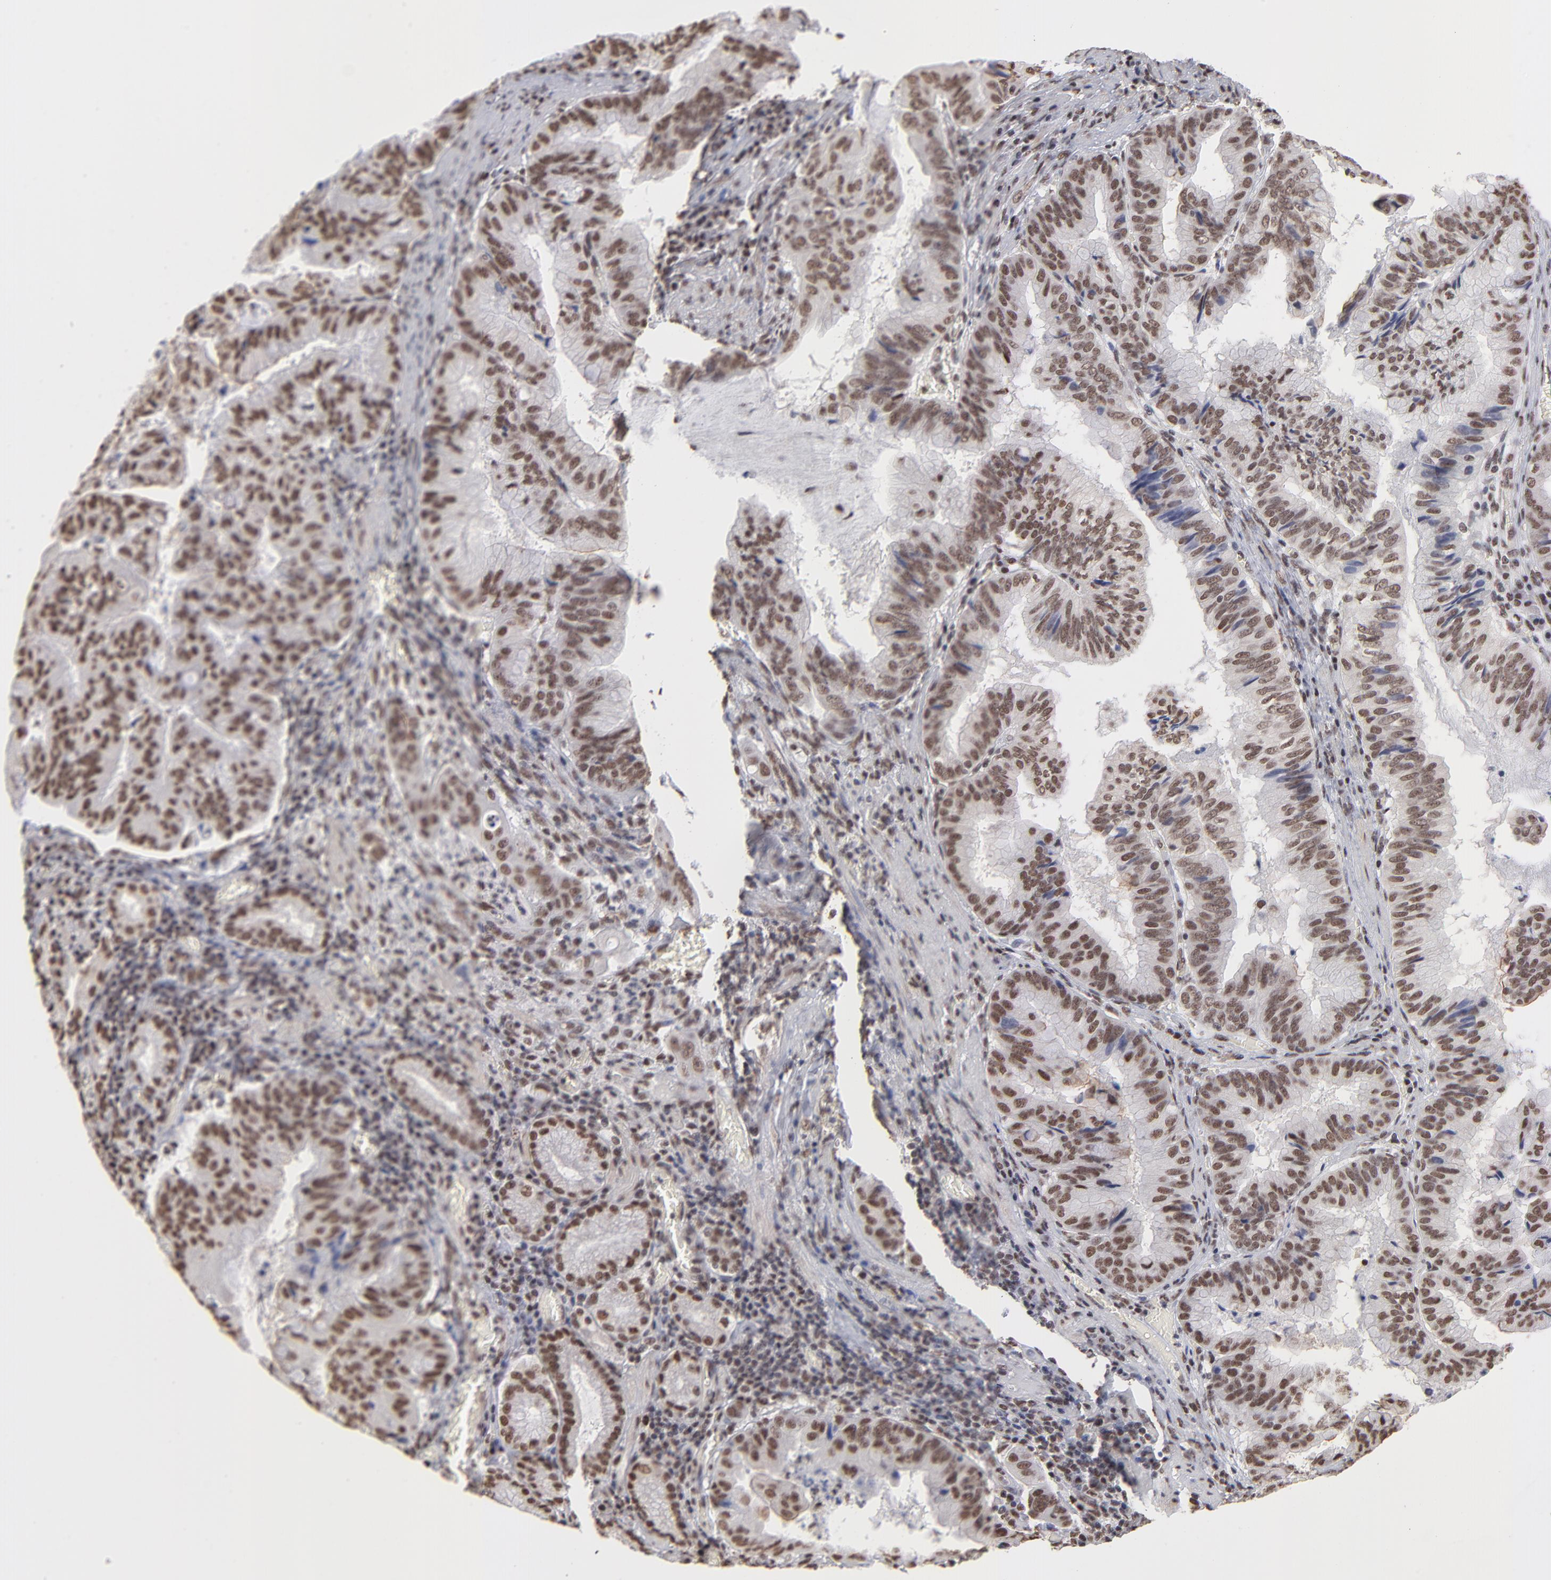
{"staining": {"intensity": "moderate", "quantity": ">75%", "location": "cytoplasmic/membranous,nuclear"}, "tissue": "stomach cancer", "cell_type": "Tumor cells", "image_type": "cancer", "snomed": [{"axis": "morphology", "description": "Adenocarcinoma, NOS"}, {"axis": "topography", "description": "Stomach, upper"}], "caption": "Protein expression by immunohistochemistry reveals moderate cytoplasmic/membranous and nuclear positivity in approximately >75% of tumor cells in stomach cancer.", "gene": "ZNF3", "patient": {"sex": "male", "age": 80}}